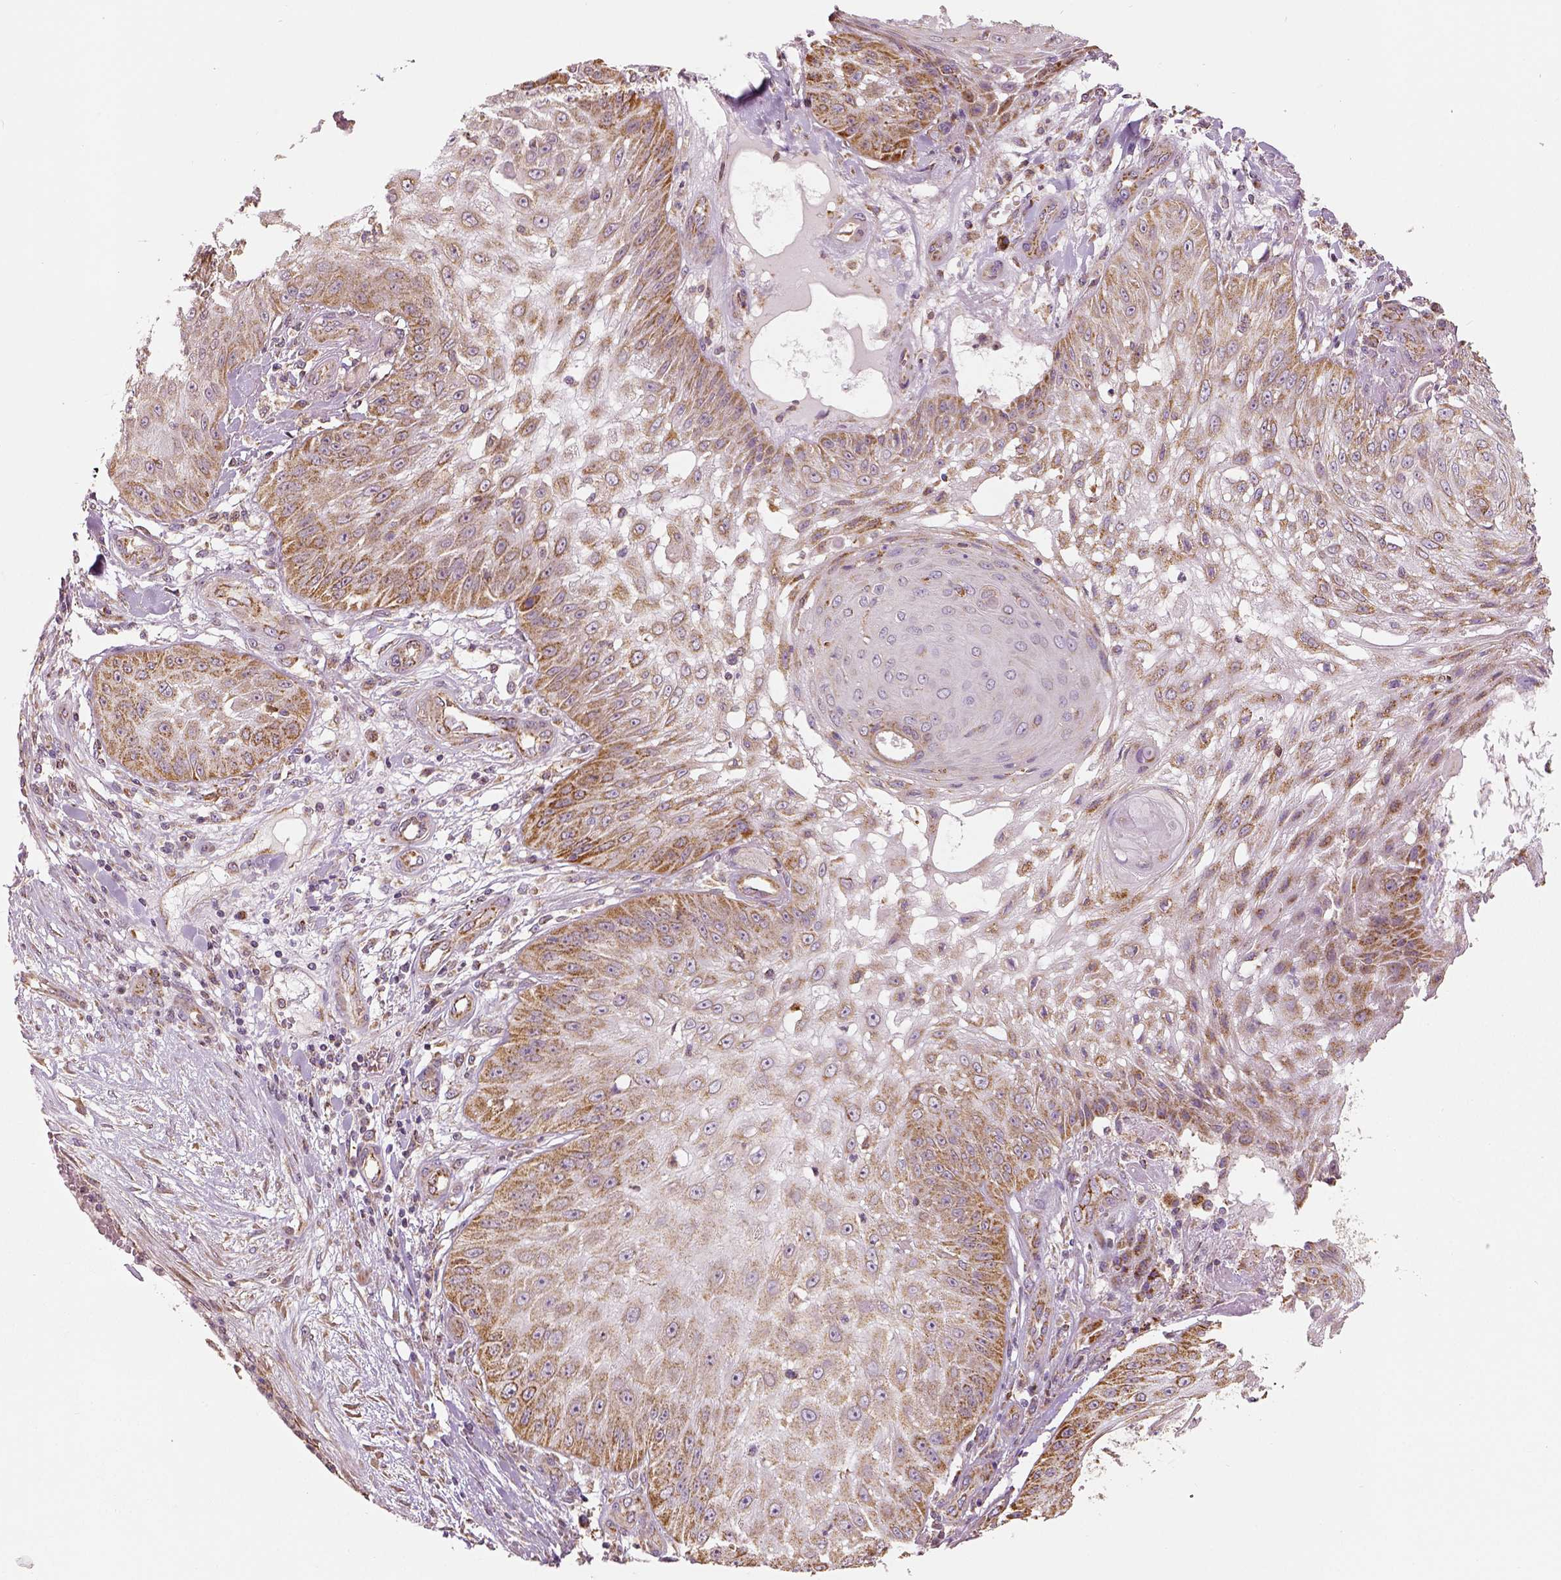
{"staining": {"intensity": "moderate", "quantity": ">75%", "location": "cytoplasmic/membranous"}, "tissue": "skin cancer", "cell_type": "Tumor cells", "image_type": "cancer", "snomed": [{"axis": "morphology", "description": "Squamous cell carcinoma, NOS"}, {"axis": "topography", "description": "Skin"}], "caption": "Immunohistochemistry image of skin squamous cell carcinoma stained for a protein (brown), which reveals medium levels of moderate cytoplasmic/membranous positivity in approximately >75% of tumor cells.", "gene": "PGAM5", "patient": {"sex": "male", "age": 70}}